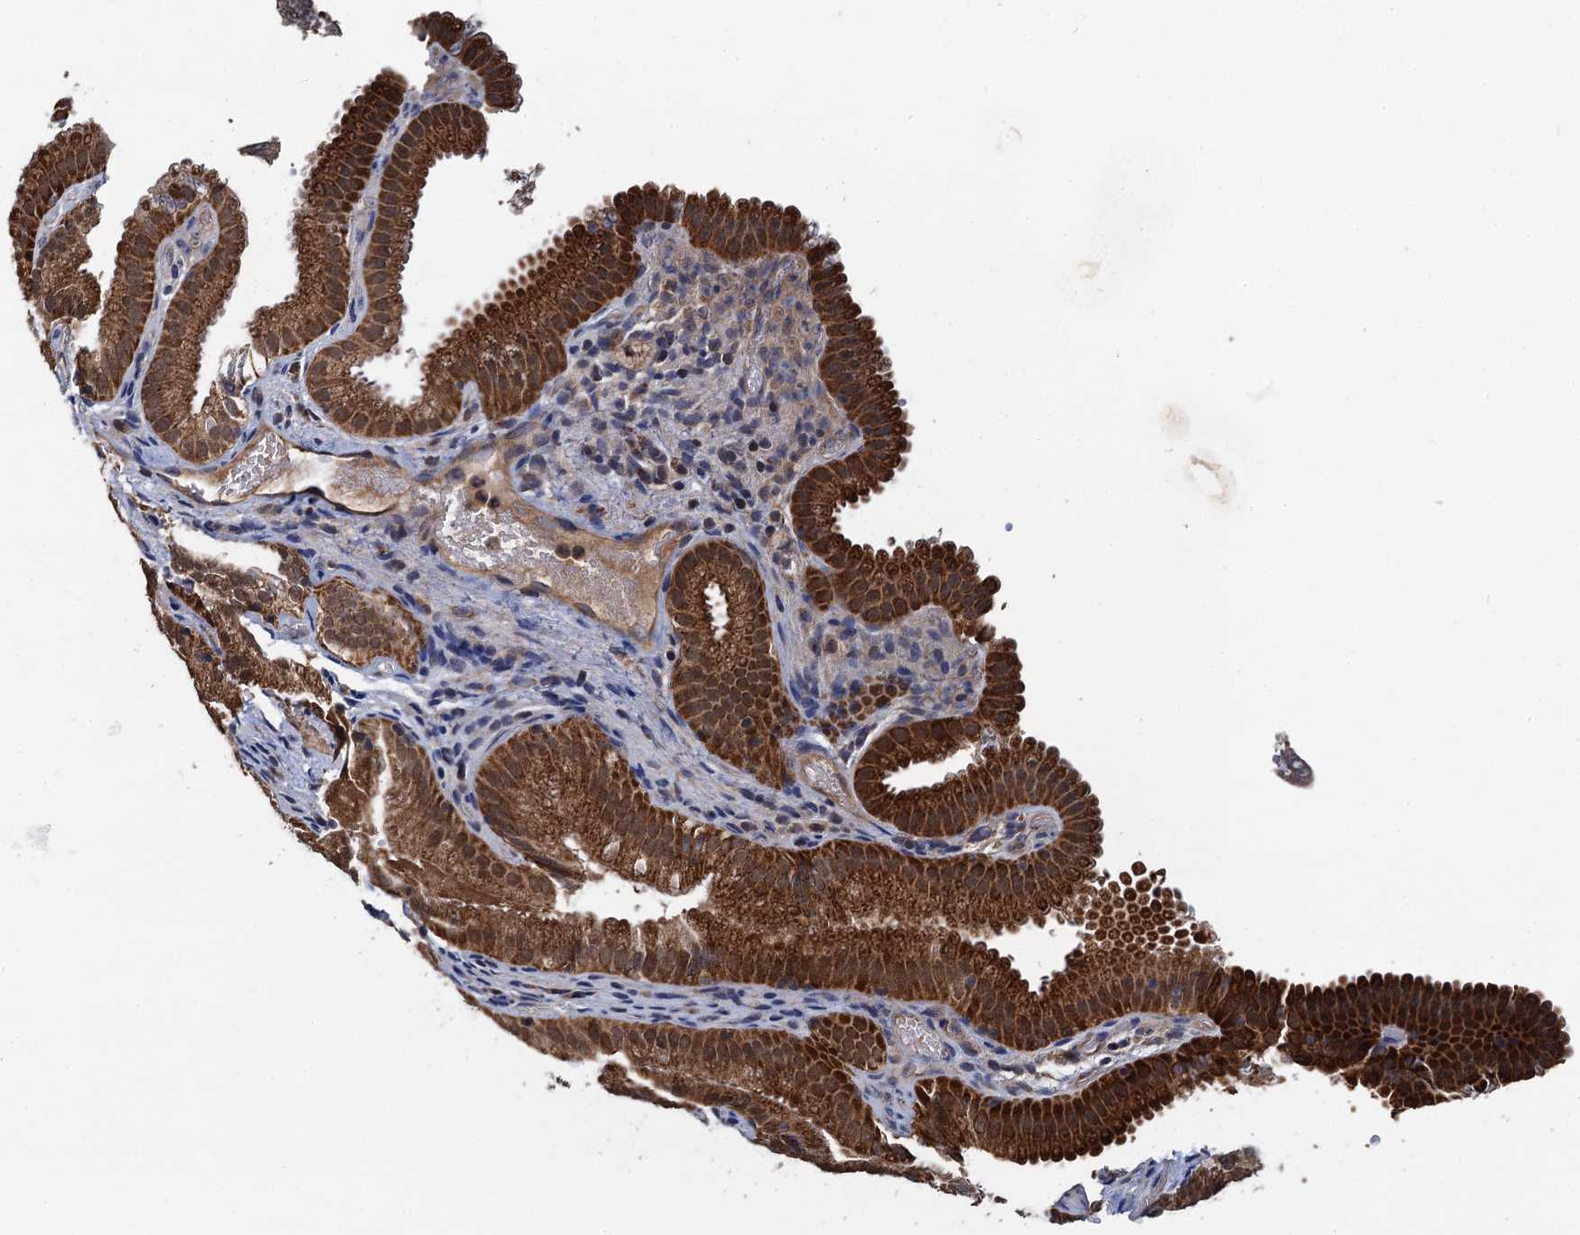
{"staining": {"intensity": "strong", "quantity": ">75%", "location": "cytoplasmic/membranous,nuclear"}, "tissue": "gallbladder", "cell_type": "Glandular cells", "image_type": "normal", "snomed": [{"axis": "morphology", "description": "Normal tissue, NOS"}, {"axis": "topography", "description": "Gallbladder"}], "caption": "An immunohistochemistry photomicrograph of unremarkable tissue is shown. Protein staining in brown labels strong cytoplasmic/membranous,nuclear positivity in gallbladder within glandular cells.", "gene": "PTCD3", "patient": {"sex": "female", "age": 30}}